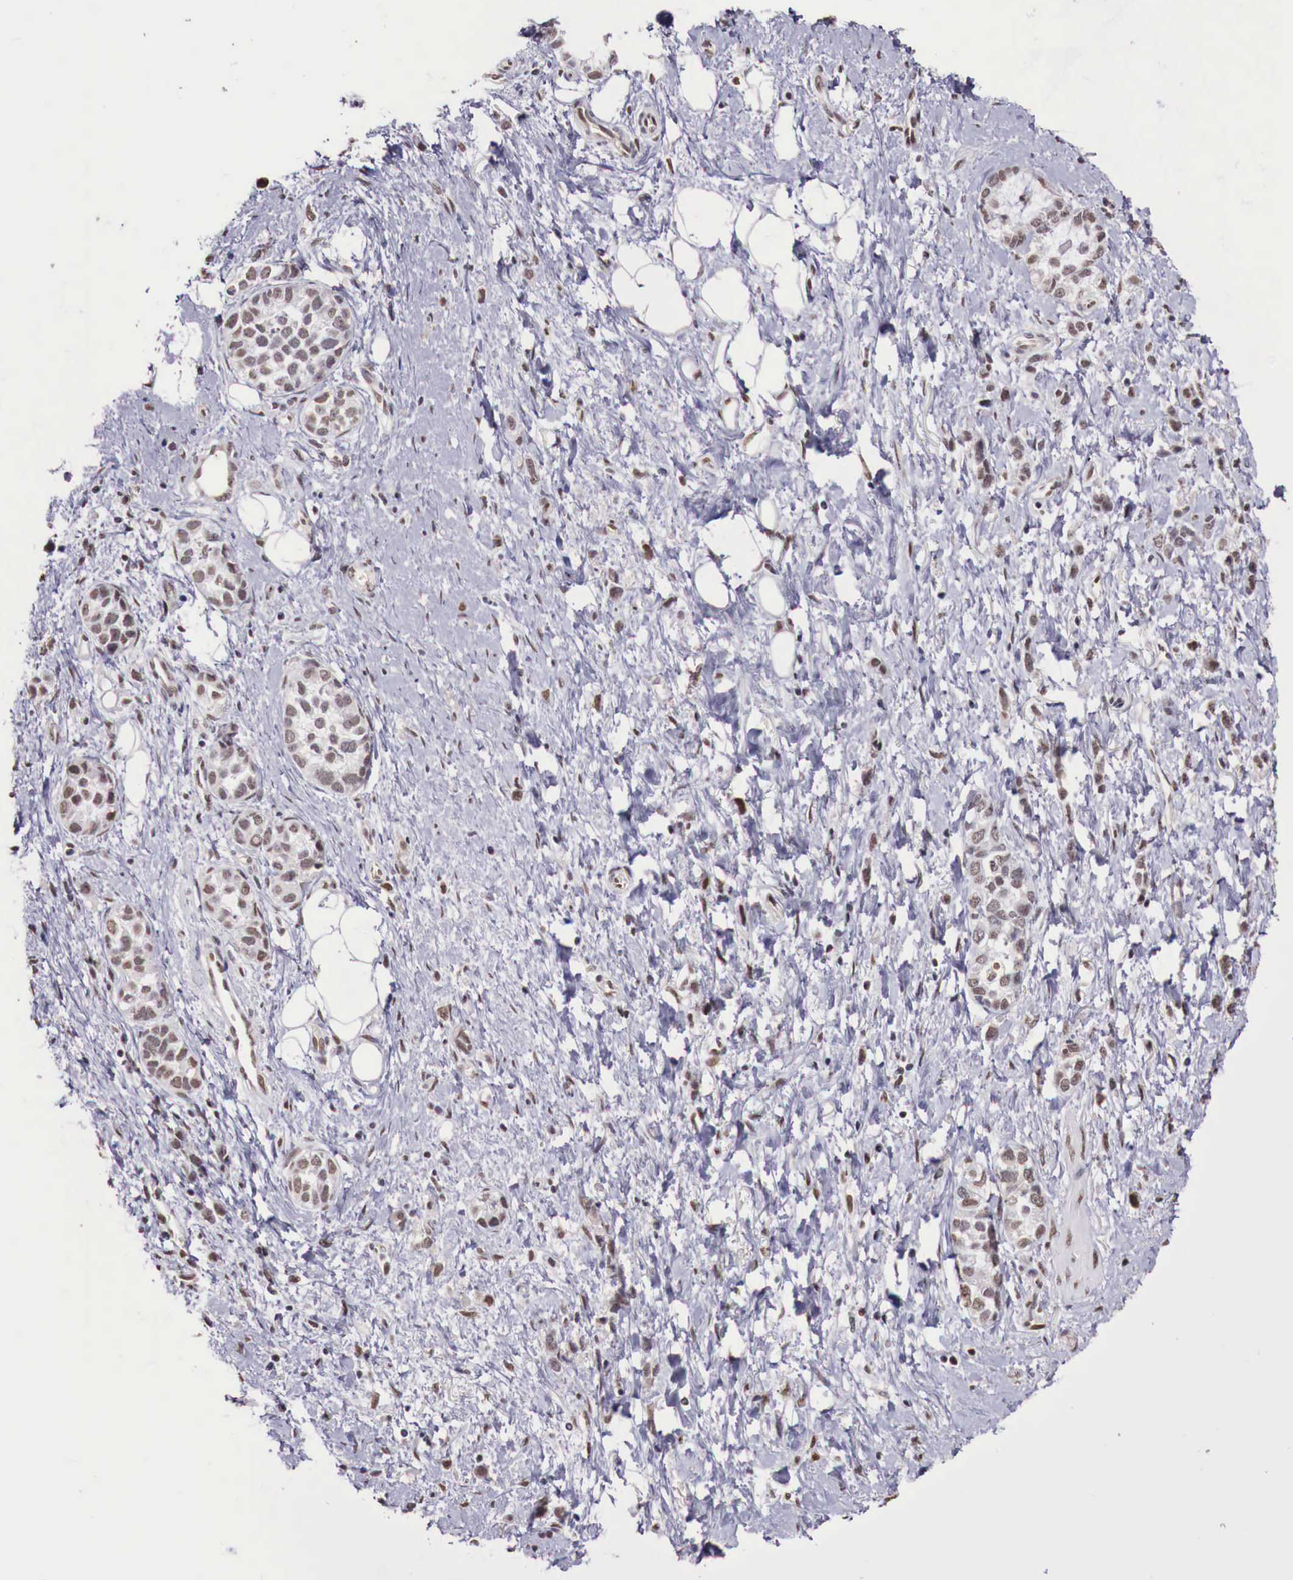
{"staining": {"intensity": "weak", "quantity": "25%-75%", "location": "nuclear"}, "tissue": "stomach cancer", "cell_type": "Tumor cells", "image_type": "cancer", "snomed": [{"axis": "morphology", "description": "Adenocarcinoma, NOS"}, {"axis": "topography", "description": "Stomach, upper"}], "caption": "Immunohistochemistry staining of stomach cancer (adenocarcinoma), which demonstrates low levels of weak nuclear staining in approximately 25%-75% of tumor cells indicating weak nuclear protein staining. The staining was performed using DAB (brown) for protein detection and nuclei were counterstained in hematoxylin (blue).", "gene": "FOXP2", "patient": {"sex": "male", "age": 76}}